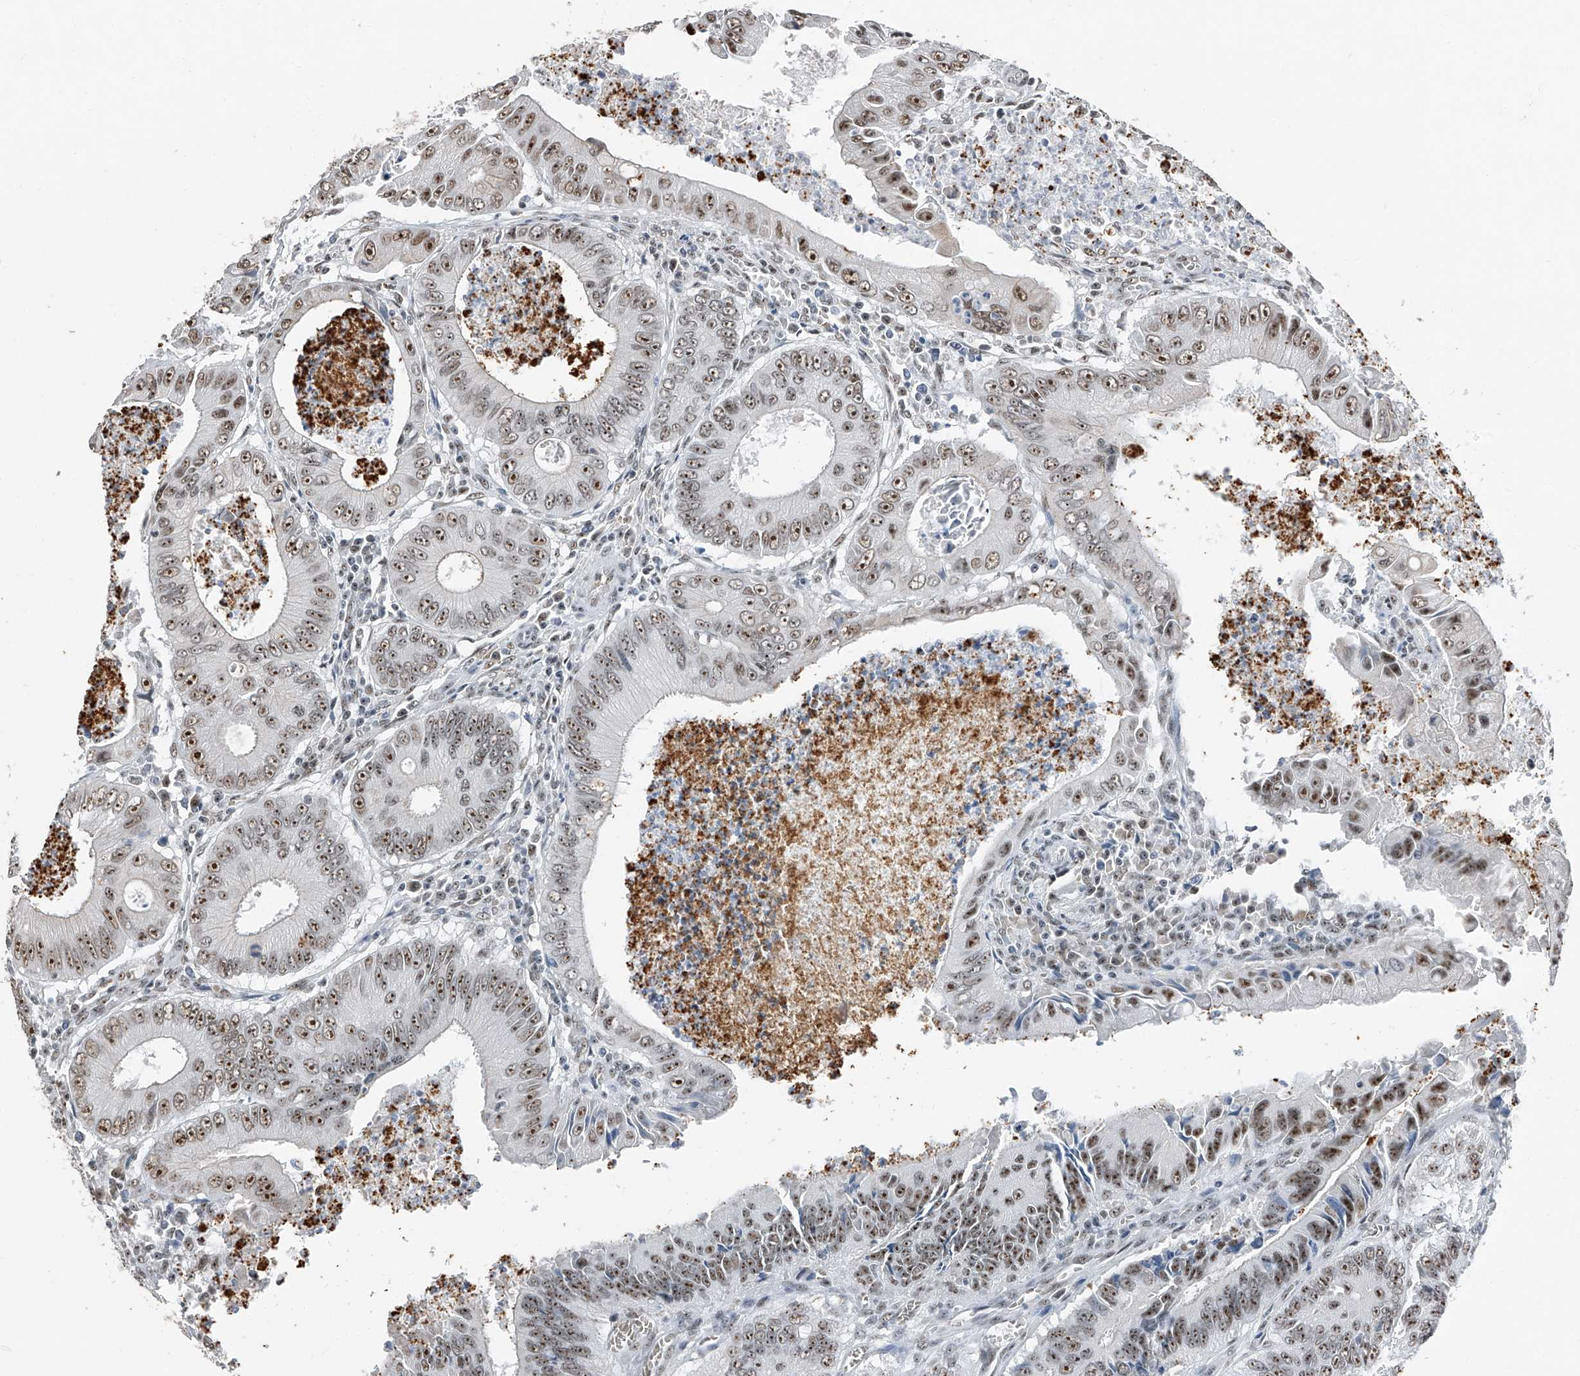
{"staining": {"intensity": "moderate", "quantity": ">75%", "location": "nuclear"}, "tissue": "colorectal cancer", "cell_type": "Tumor cells", "image_type": "cancer", "snomed": [{"axis": "morphology", "description": "Inflammation, NOS"}, {"axis": "morphology", "description": "Adenocarcinoma, NOS"}, {"axis": "topography", "description": "Colon"}], "caption": "Moderate nuclear protein positivity is seen in about >75% of tumor cells in colorectal adenocarcinoma. The staining was performed using DAB (3,3'-diaminobenzidine) to visualize the protein expression in brown, while the nuclei were stained in blue with hematoxylin (Magnification: 20x).", "gene": "TCOF1", "patient": {"sex": "male", "age": 72}}